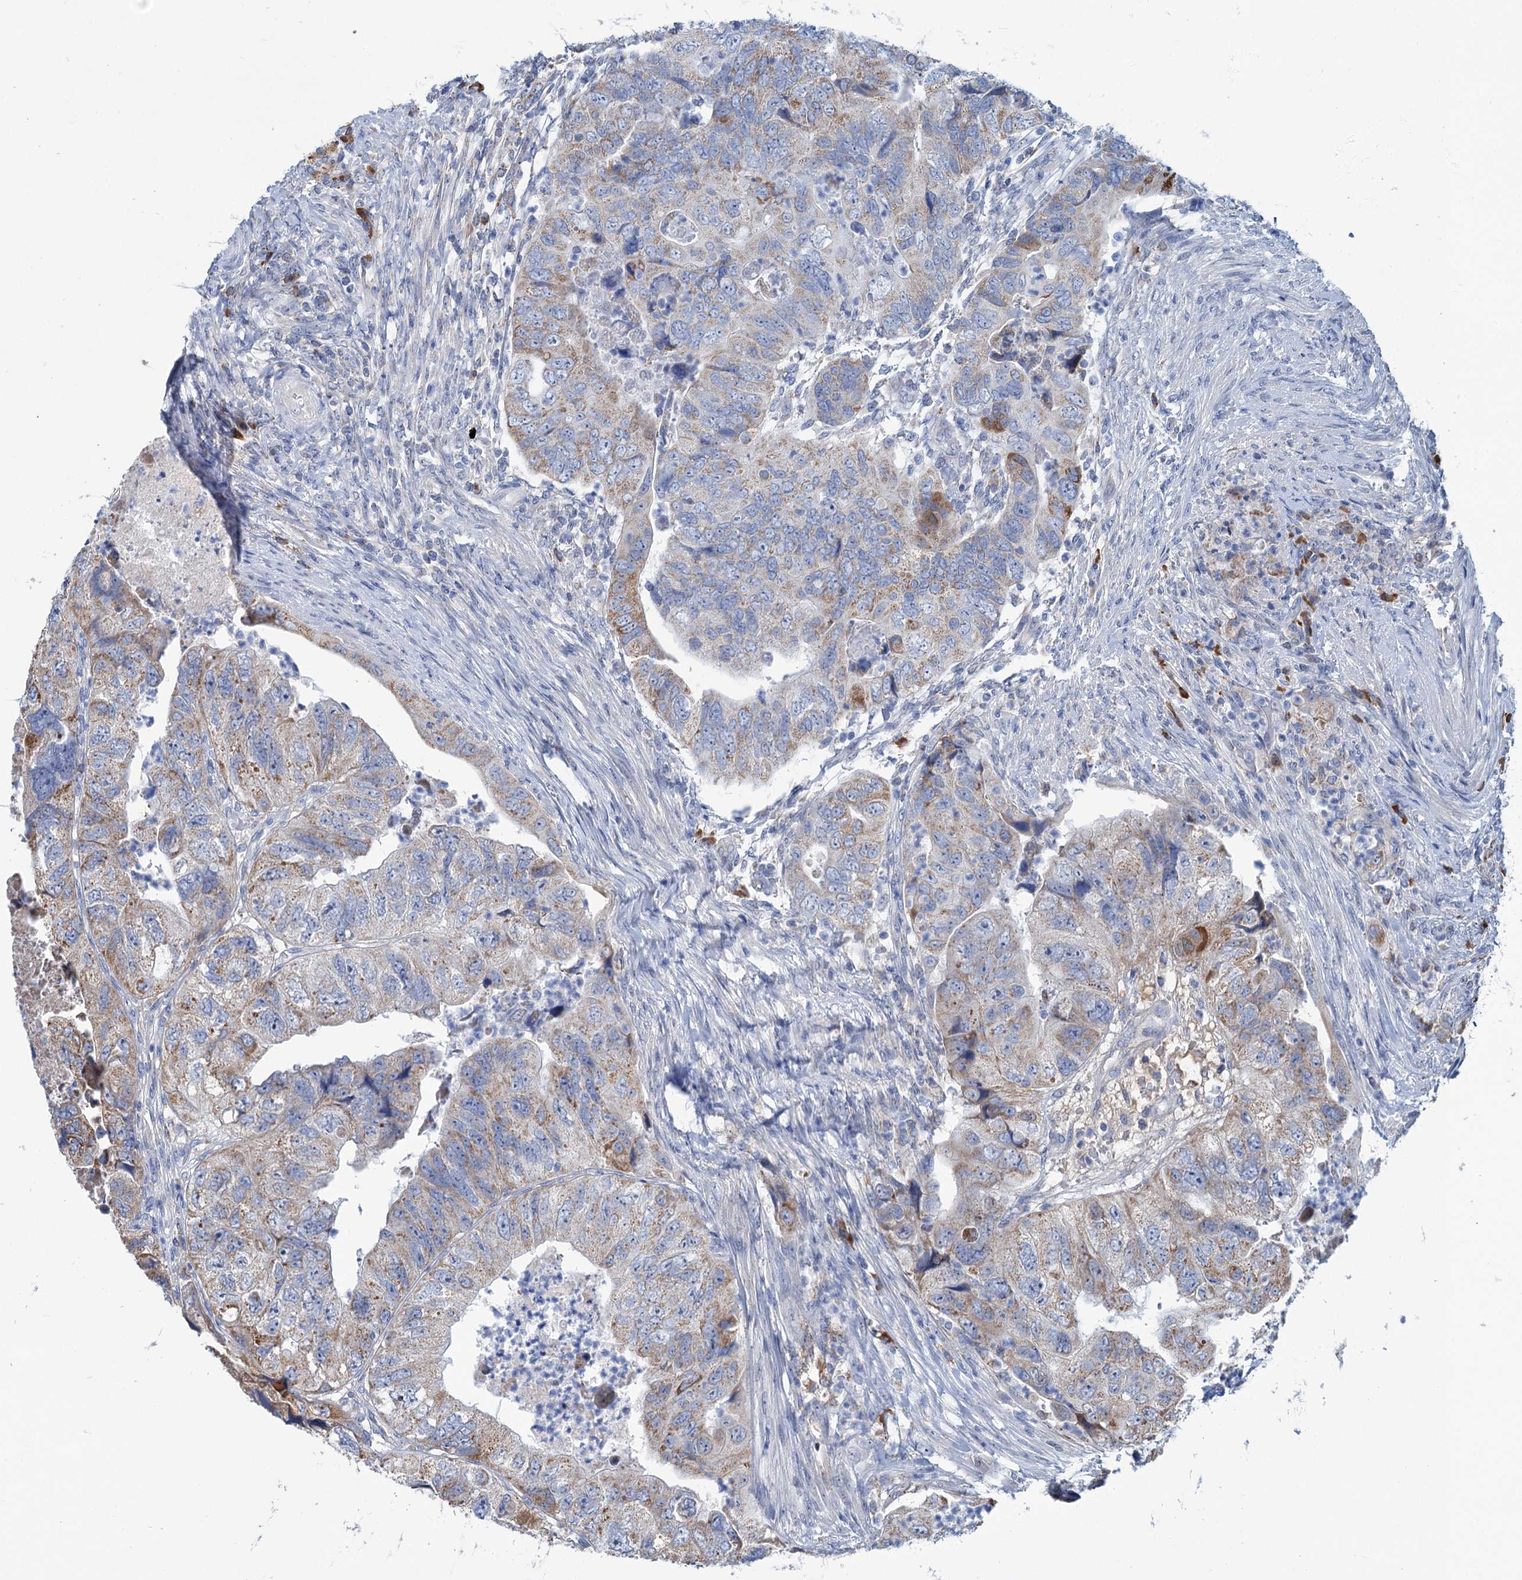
{"staining": {"intensity": "moderate", "quantity": "25%-75%", "location": "cytoplasmic/membranous"}, "tissue": "colorectal cancer", "cell_type": "Tumor cells", "image_type": "cancer", "snomed": [{"axis": "morphology", "description": "Adenocarcinoma, NOS"}, {"axis": "topography", "description": "Rectum"}], "caption": "Adenocarcinoma (colorectal) stained with IHC displays moderate cytoplasmic/membranous expression in about 25%-75% of tumor cells.", "gene": "LPIN1", "patient": {"sex": "male", "age": 63}}